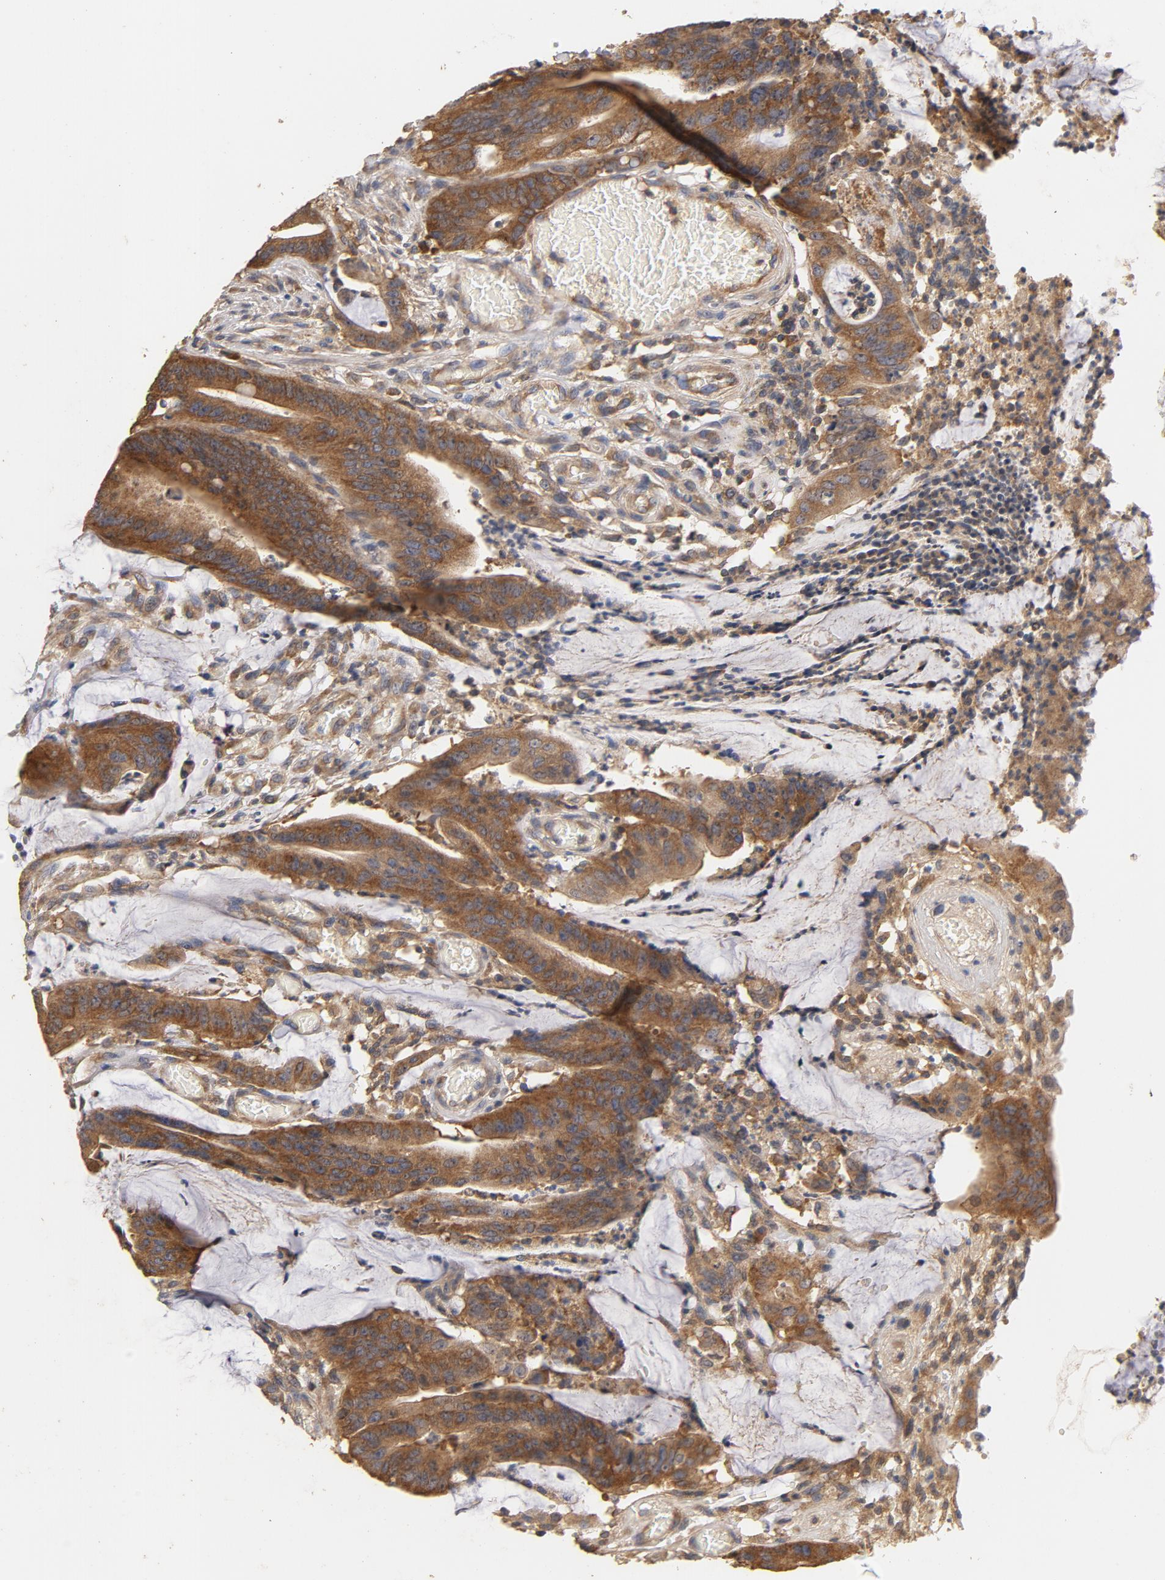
{"staining": {"intensity": "moderate", "quantity": ">75%", "location": "cytoplasmic/membranous"}, "tissue": "colorectal cancer", "cell_type": "Tumor cells", "image_type": "cancer", "snomed": [{"axis": "morphology", "description": "Adenocarcinoma, NOS"}, {"axis": "topography", "description": "Rectum"}], "caption": "Moderate cytoplasmic/membranous expression for a protein is identified in about >75% of tumor cells of adenocarcinoma (colorectal) using IHC.", "gene": "DDX6", "patient": {"sex": "female", "age": 66}}